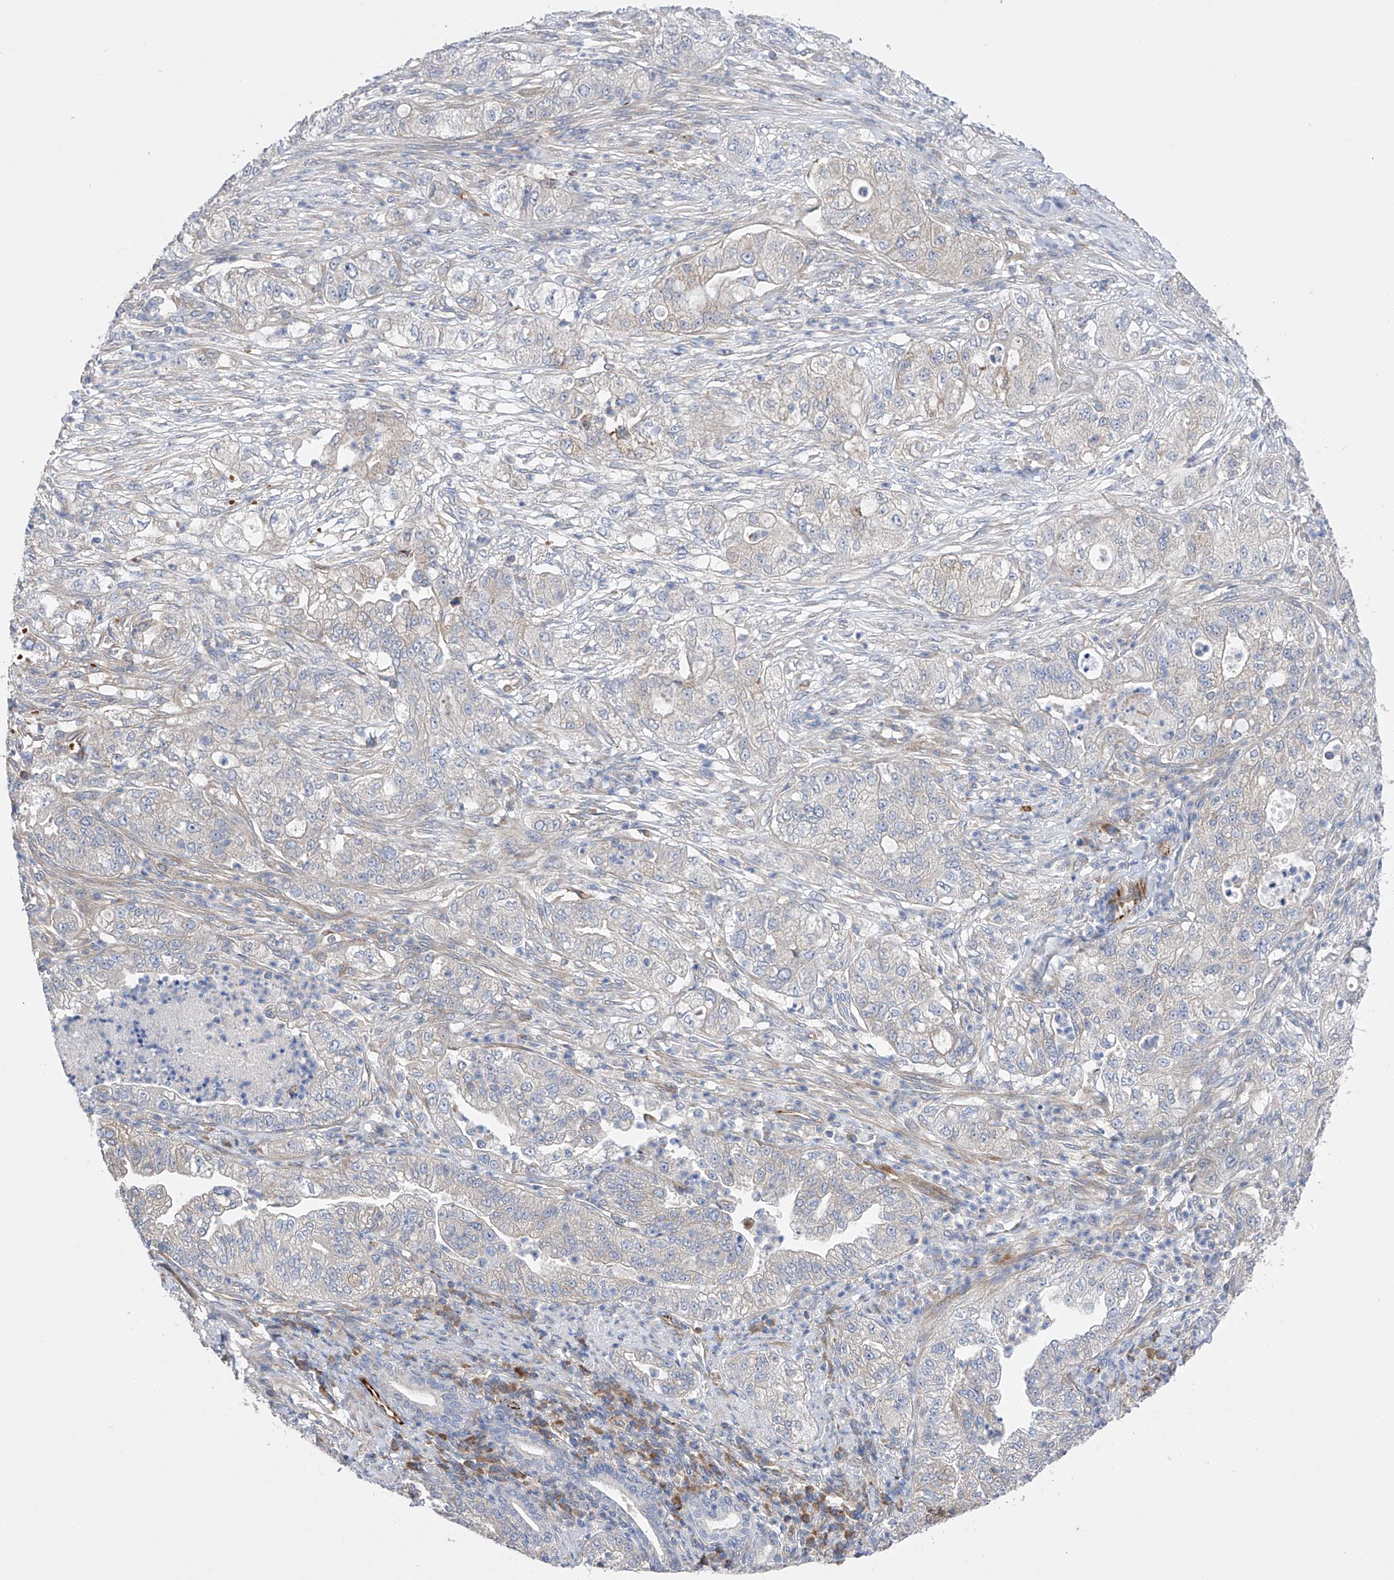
{"staining": {"intensity": "negative", "quantity": "none", "location": "none"}, "tissue": "pancreatic cancer", "cell_type": "Tumor cells", "image_type": "cancer", "snomed": [{"axis": "morphology", "description": "Adenocarcinoma, NOS"}, {"axis": "topography", "description": "Pancreas"}], "caption": "Immunohistochemistry of pancreatic cancer displays no expression in tumor cells.", "gene": "NFATC4", "patient": {"sex": "female", "age": 78}}